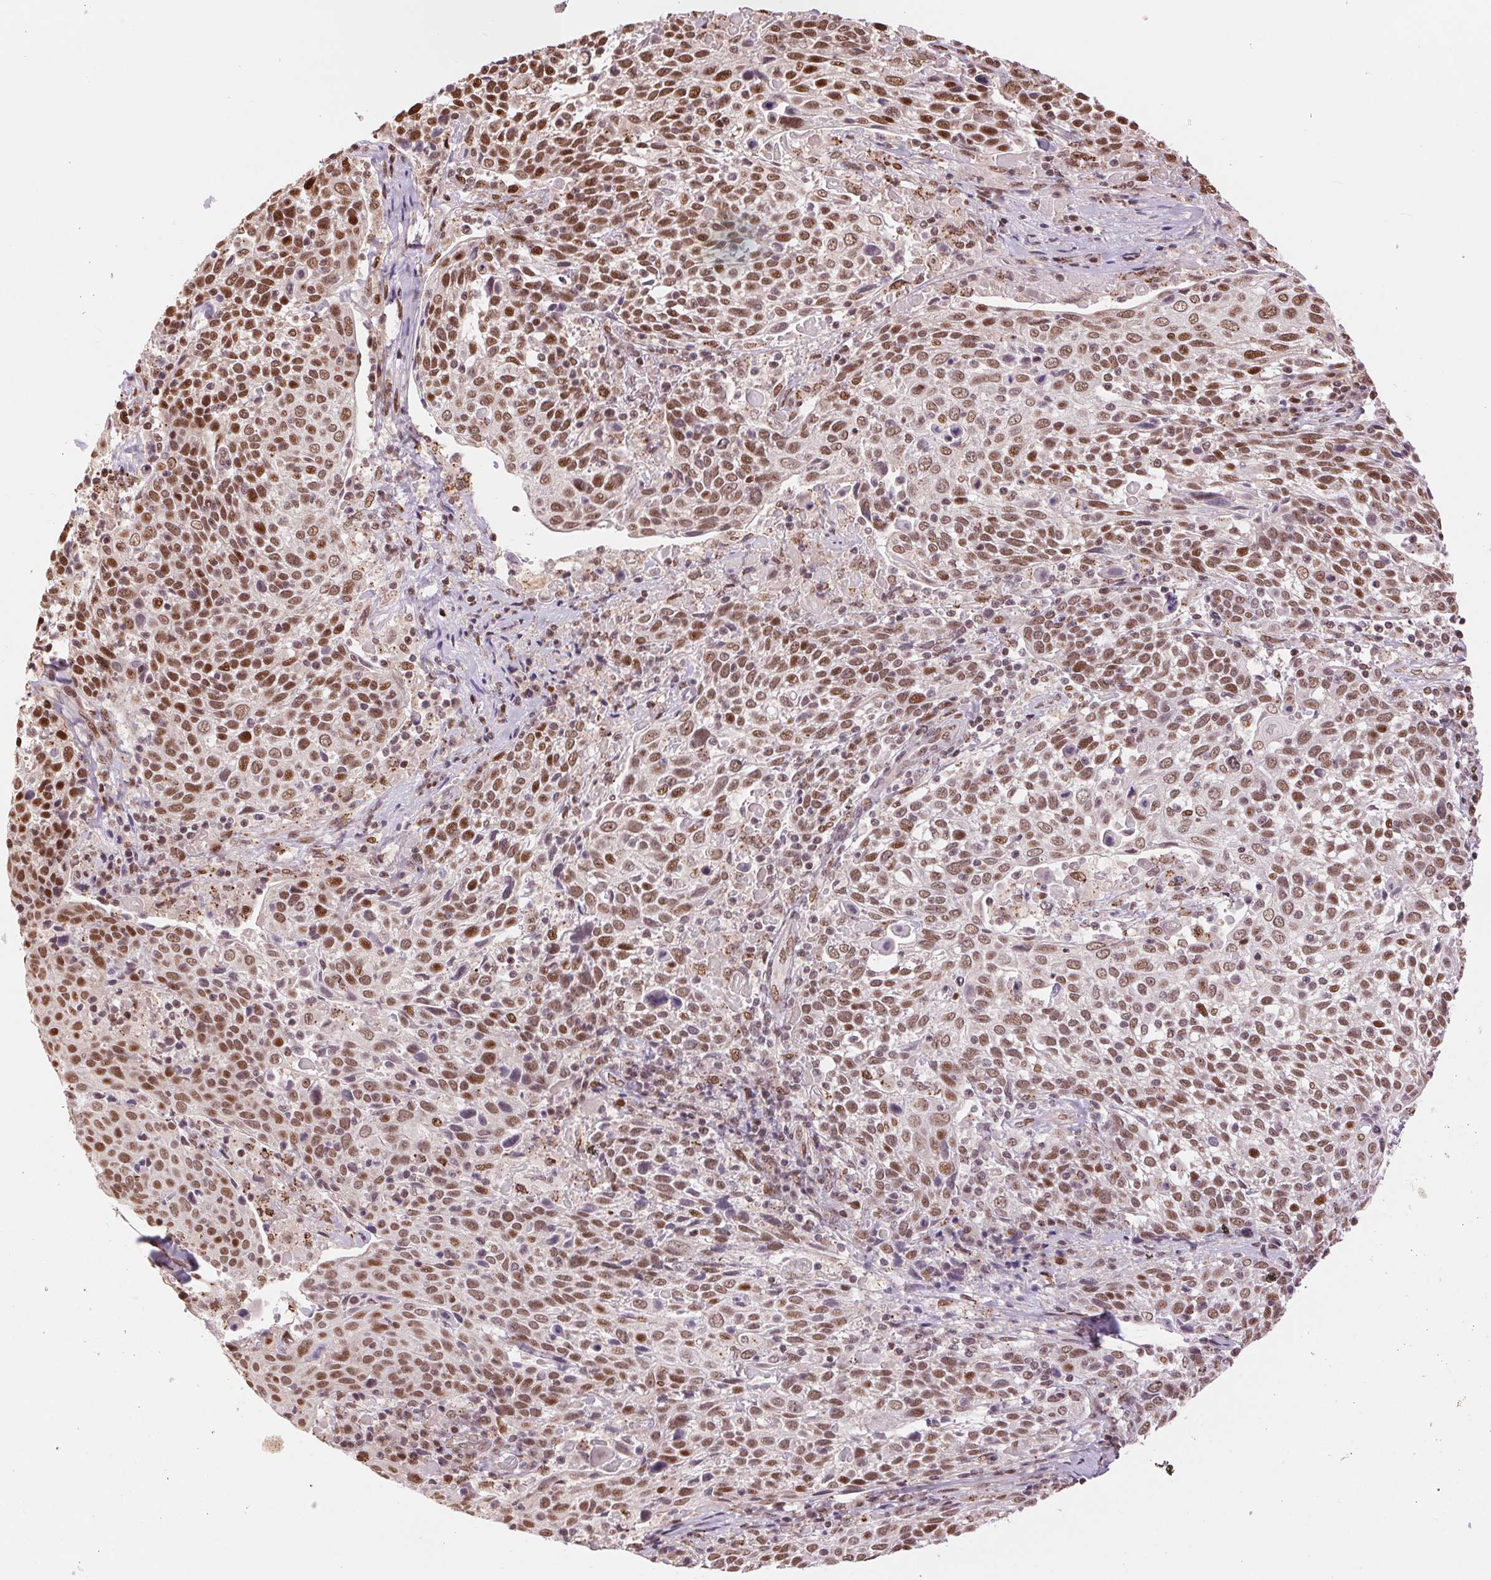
{"staining": {"intensity": "strong", "quantity": "25%-75%", "location": "nuclear"}, "tissue": "cervical cancer", "cell_type": "Tumor cells", "image_type": "cancer", "snomed": [{"axis": "morphology", "description": "Squamous cell carcinoma, NOS"}, {"axis": "topography", "description": "Cervix"}], "caption": "A high amount of strong nuclear expression is appreciated in approximately 25%-75% of tumor cells in cervical cancer tissue. The staining was performed using DAB (3,3'-diaminobenzidine), with brown indicating positive protein expression. Nuclei are stained blue with hematoxylin.", "gene": "RAD23A", "patient": {"sex": "female", "age": 61}}